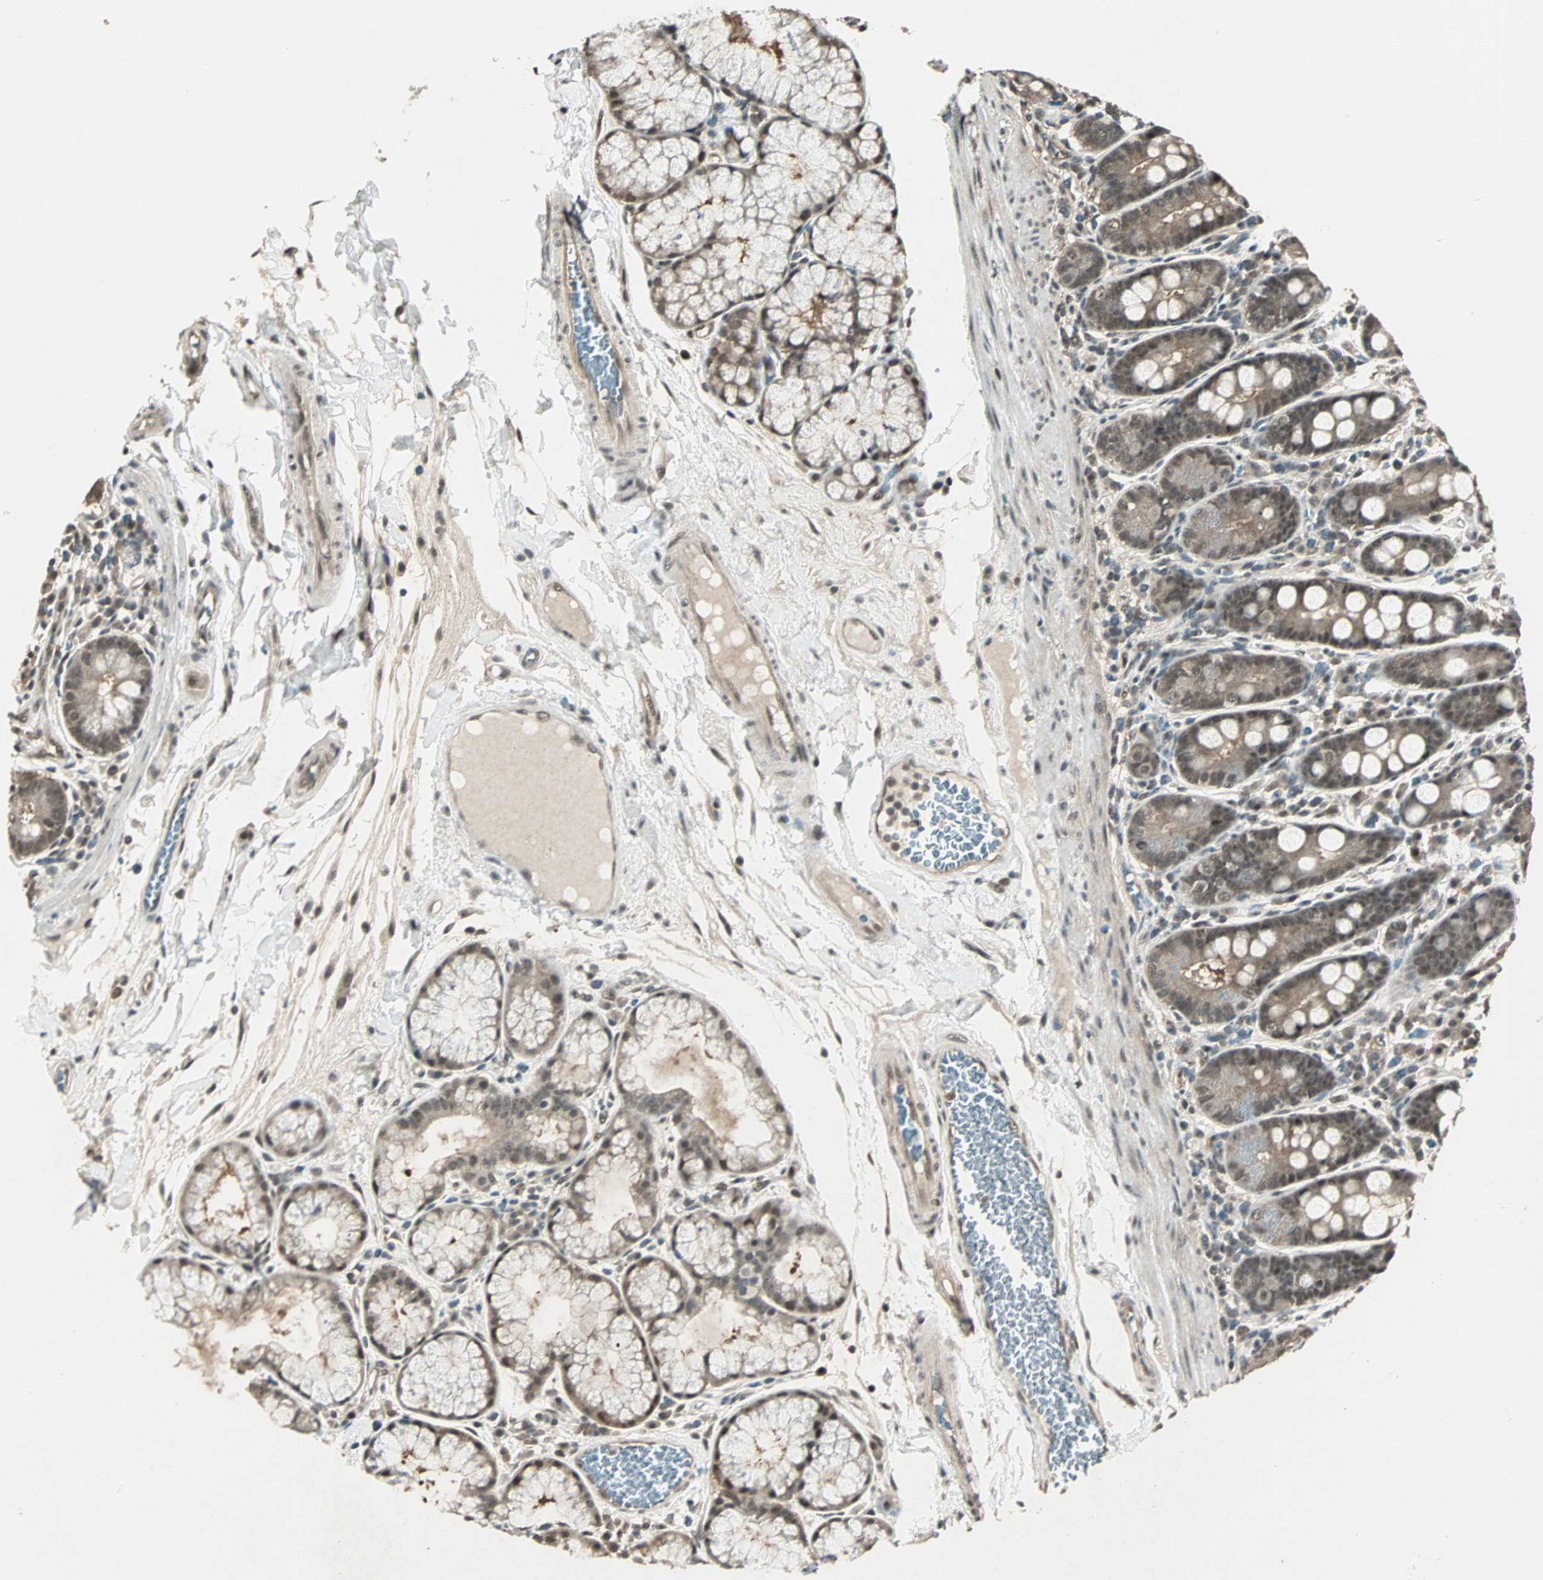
{"staining": {"intensity": "moderate", "quantity": ">75%", "location": "cytoplasmic/membranous,nuclear"}, "tissue": "duodenum", "cell_type": "Glandular cells", "image_type": "normal", "snomed": [{"axis": "morphology", "description": "Normal tissue, NOS"}, {"axis": "topography", "description": "Duodenum"}], "caption": "Glandular cells demonstrate medium levels of moderate cytoplasmic/membranous,nuclear positivity in approximately >75% of cells in normal duodenum. The protein of interest is shown in brown color, while the nuclei are stained blue.", "gene": "ZNF701", "patient": {"sex": "male", "age": 50}}